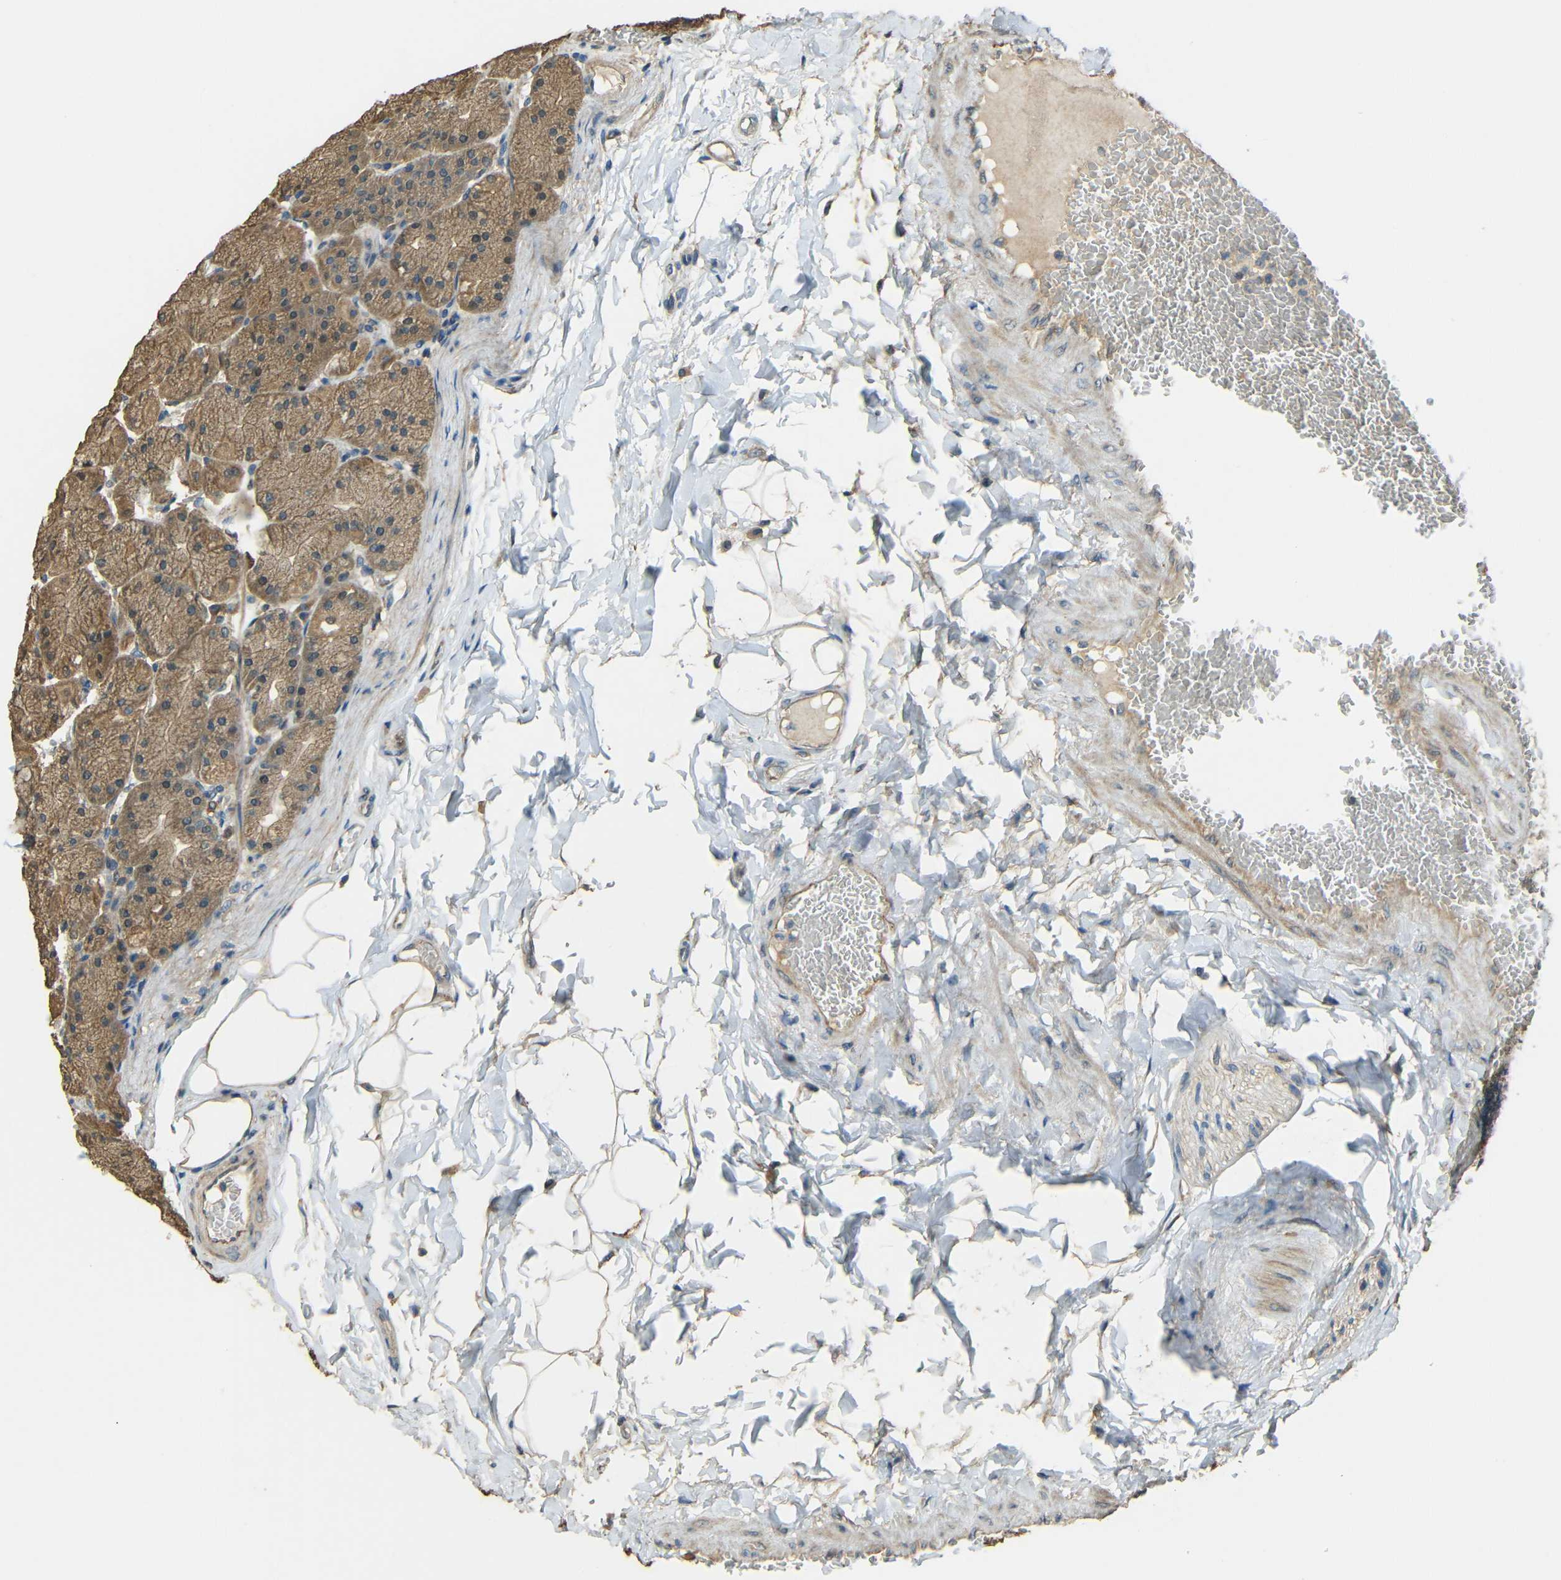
{"staining": {"intensity": "moderate", "quantity": ">75%", "location": "cytoplasmic/membranous"}, "tissue": "stomach", "cell_type": "Glandular cells", "image_type": "normal", "snomed": [{"axis": "morphology", "description": "Normal tissue, NOS"}, {"axis": "topography", "description": "Stomach, upper"}], "caption": "There is medium levels of moderate cytoplasmic/membranous expression in glandular cells of benign stomach, as demonstrated by immunohistochemical staining (brown color).", "gene": "ACACA", "patient": {"sex": "female", "age": 56}}